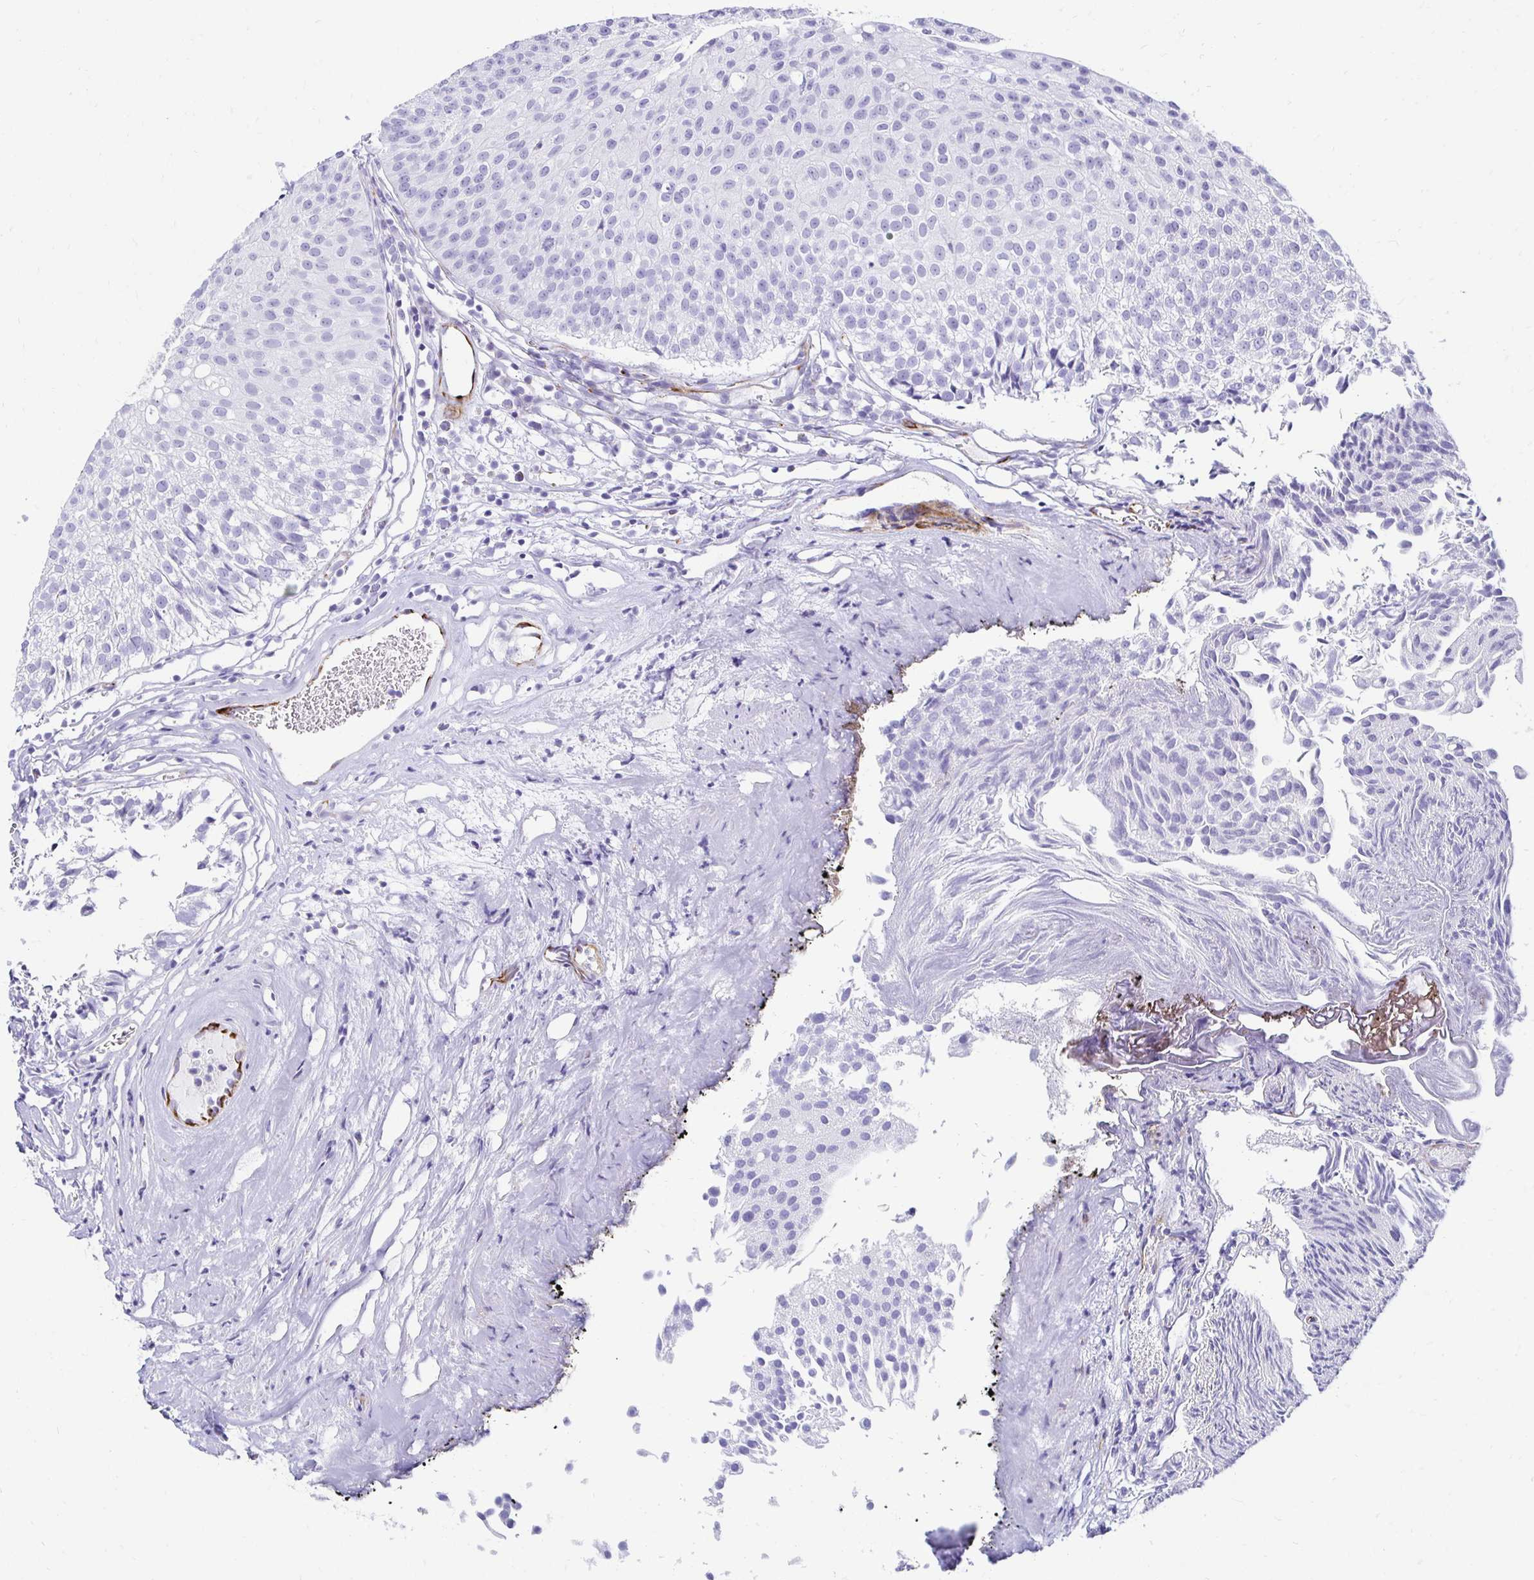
{"staining": {"intensity": "negative", "quantity": "none", "location": "none"}, "tissue": "urothelial cancer", "cell_type": "Tumor cells", "image_type": "cancer", "snomed": [{"axis": "morphology", "description": "Urothelial carcinoma, Low grade"}, {"axis": "topography", "description": "Urinary bladder"}], "caption": "Immunohistochemical staining of low-grade urothelial carcinoma shows no significant expression in tumor cells.", "gene": "TMEM54", "patient": {"sex": "male", "age": 80}}